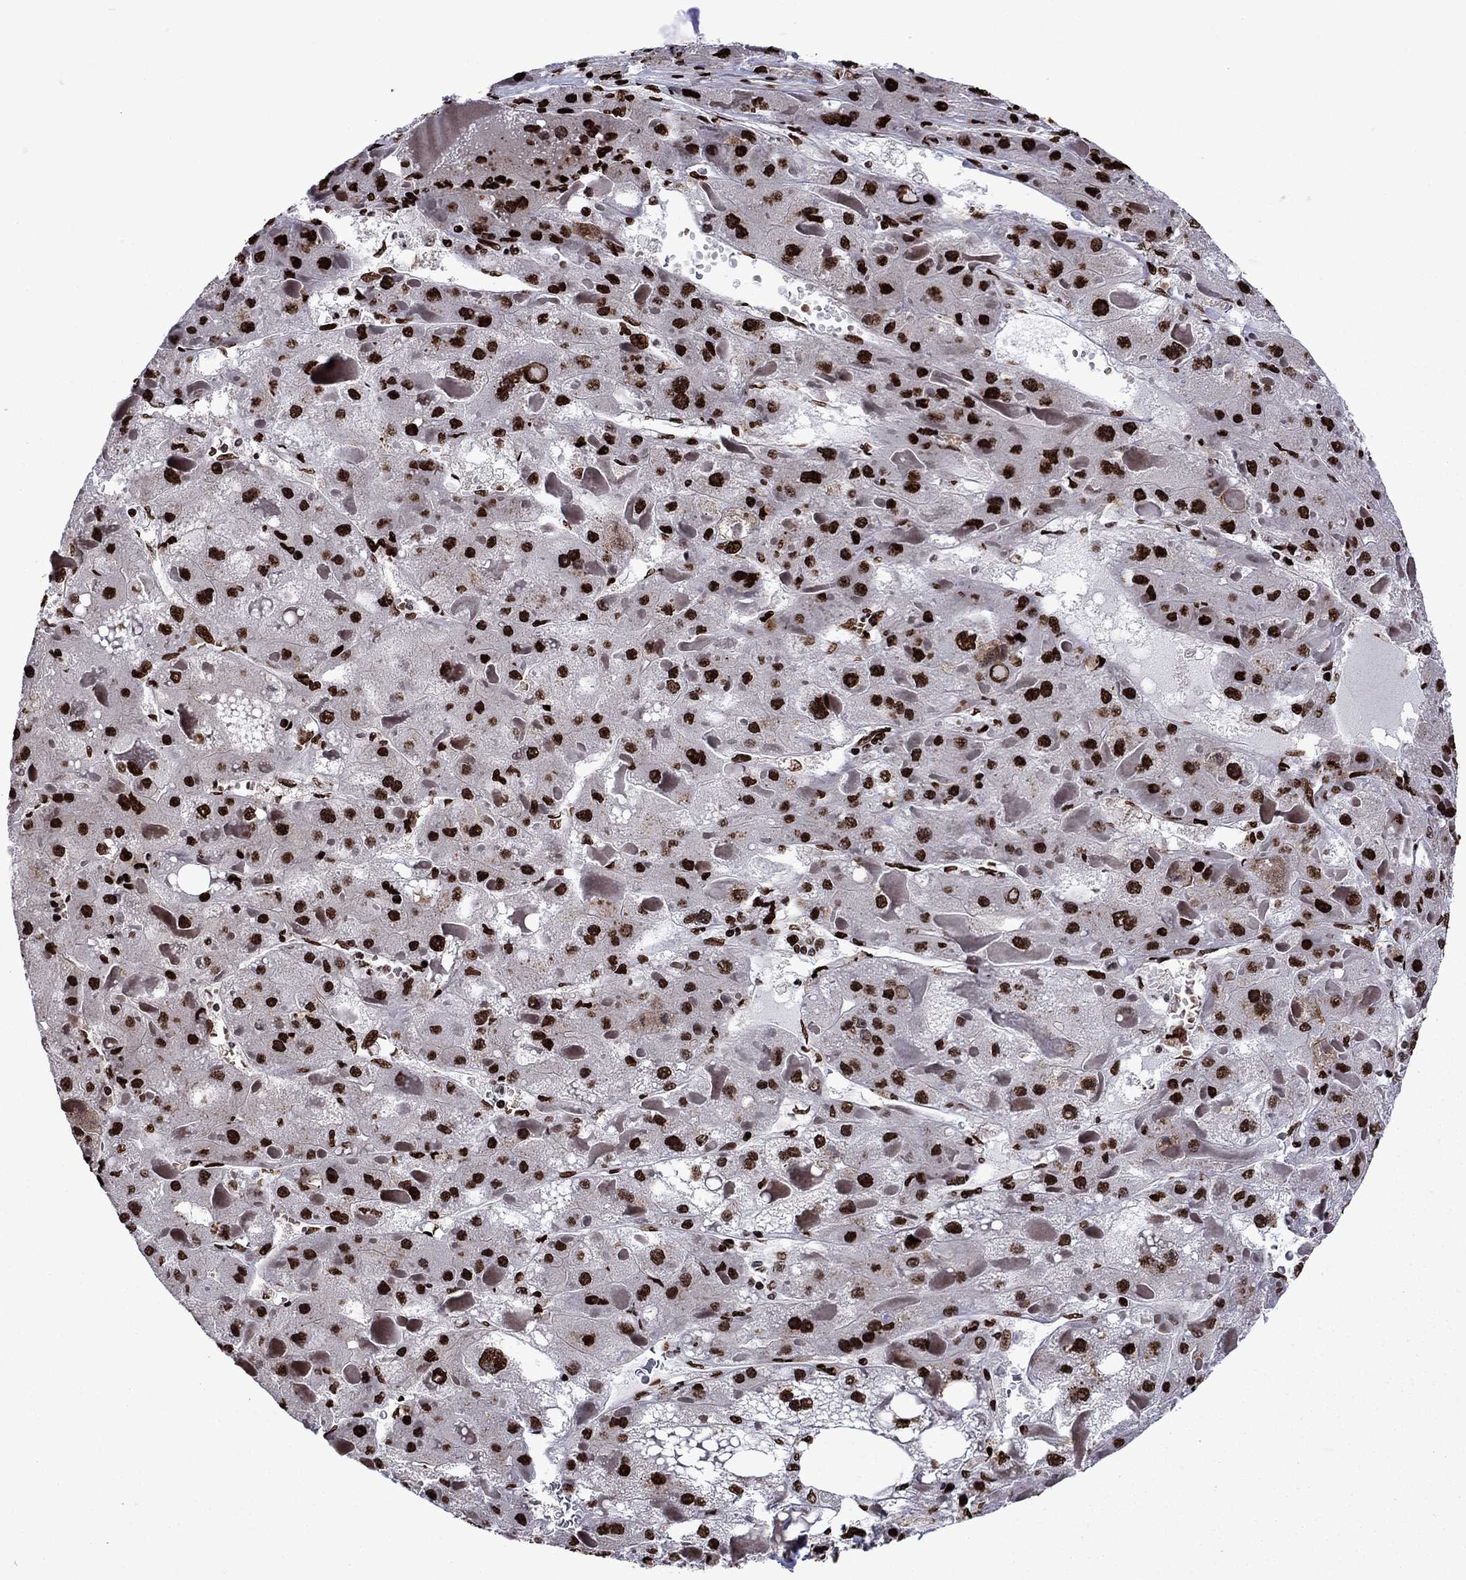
{"staining": {"intensity": "strong", "quantity": ">75%", "location": "nuclear"}, "tissue": "liver cancer", "cell_type": "Tumor cells", "image_type": "cancer", "snomed": [{"axis": "morphology", "description": "Carcinoma, Hepatocellular, NOS"}, {"axis": "topography", "description": "Liver"}], "caption": "Strong nuclear expression for a protein is appreciated in approximately >75% of tumor cells of liver cancer (hepatocellular carcinoma) using immunohistochemistry (IHC).", "gene": "LIMK1", "patient": {"sex": "female", "age": 73}}